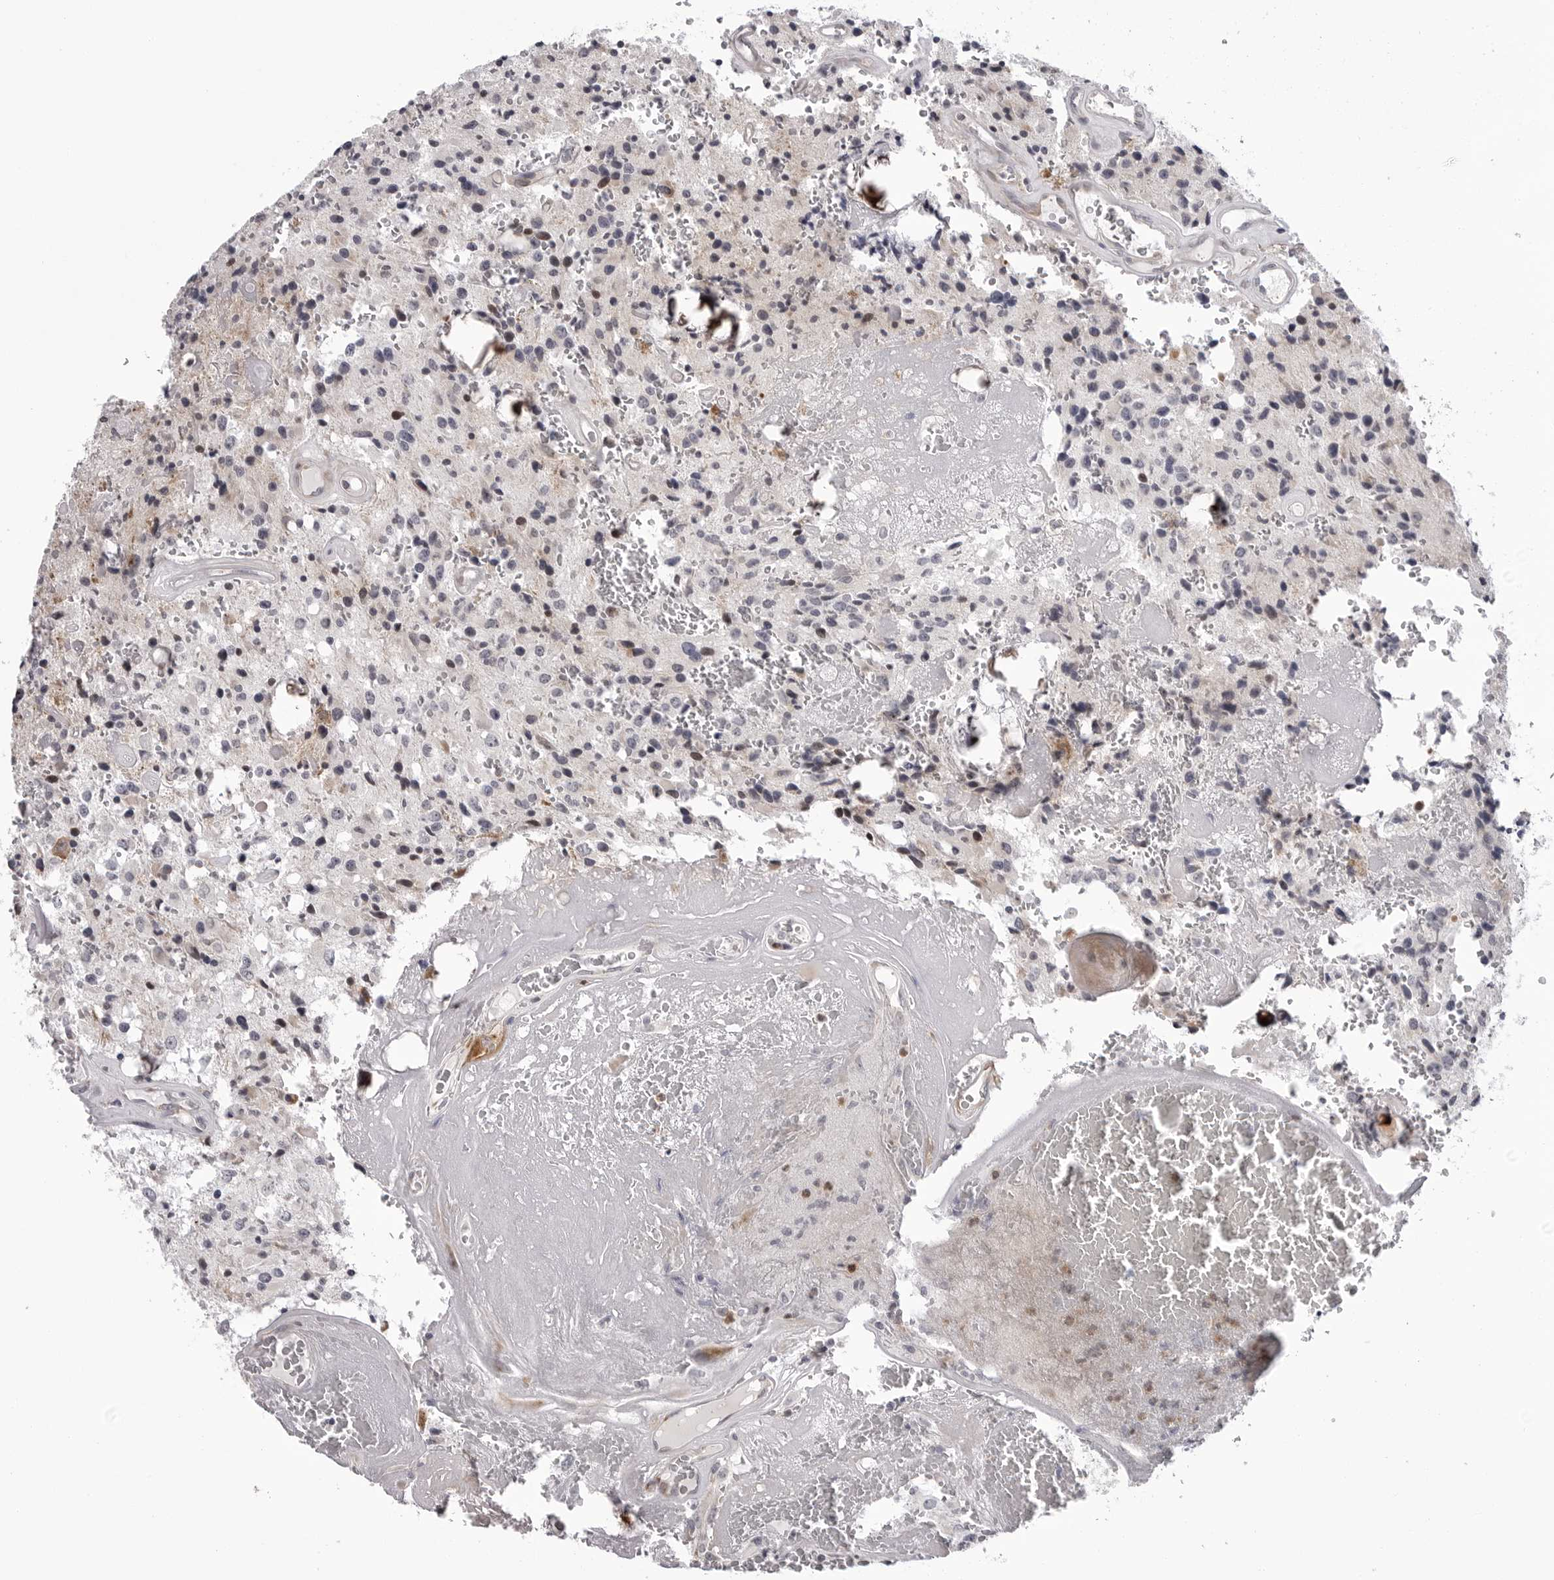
{"staining": {"intensity": "negative", "quantity": "none", "location": "none"}, "tissue": "glioma", "cell_type": "Tumor cells", "image_type": "cancer", "snomed": [{"axis": "morphology", "description": "Glioma, malignant, Low grade"}, {"axis": "topography", "description": "Brain"}], "caption": "Malignant low-grade glioma was stained to show a protein in brown. There is no significant staining in tumor cells. Nuclei are stained in blue.", "gene": "CDK20", "patient": {"sex": "male", "age": 58}}